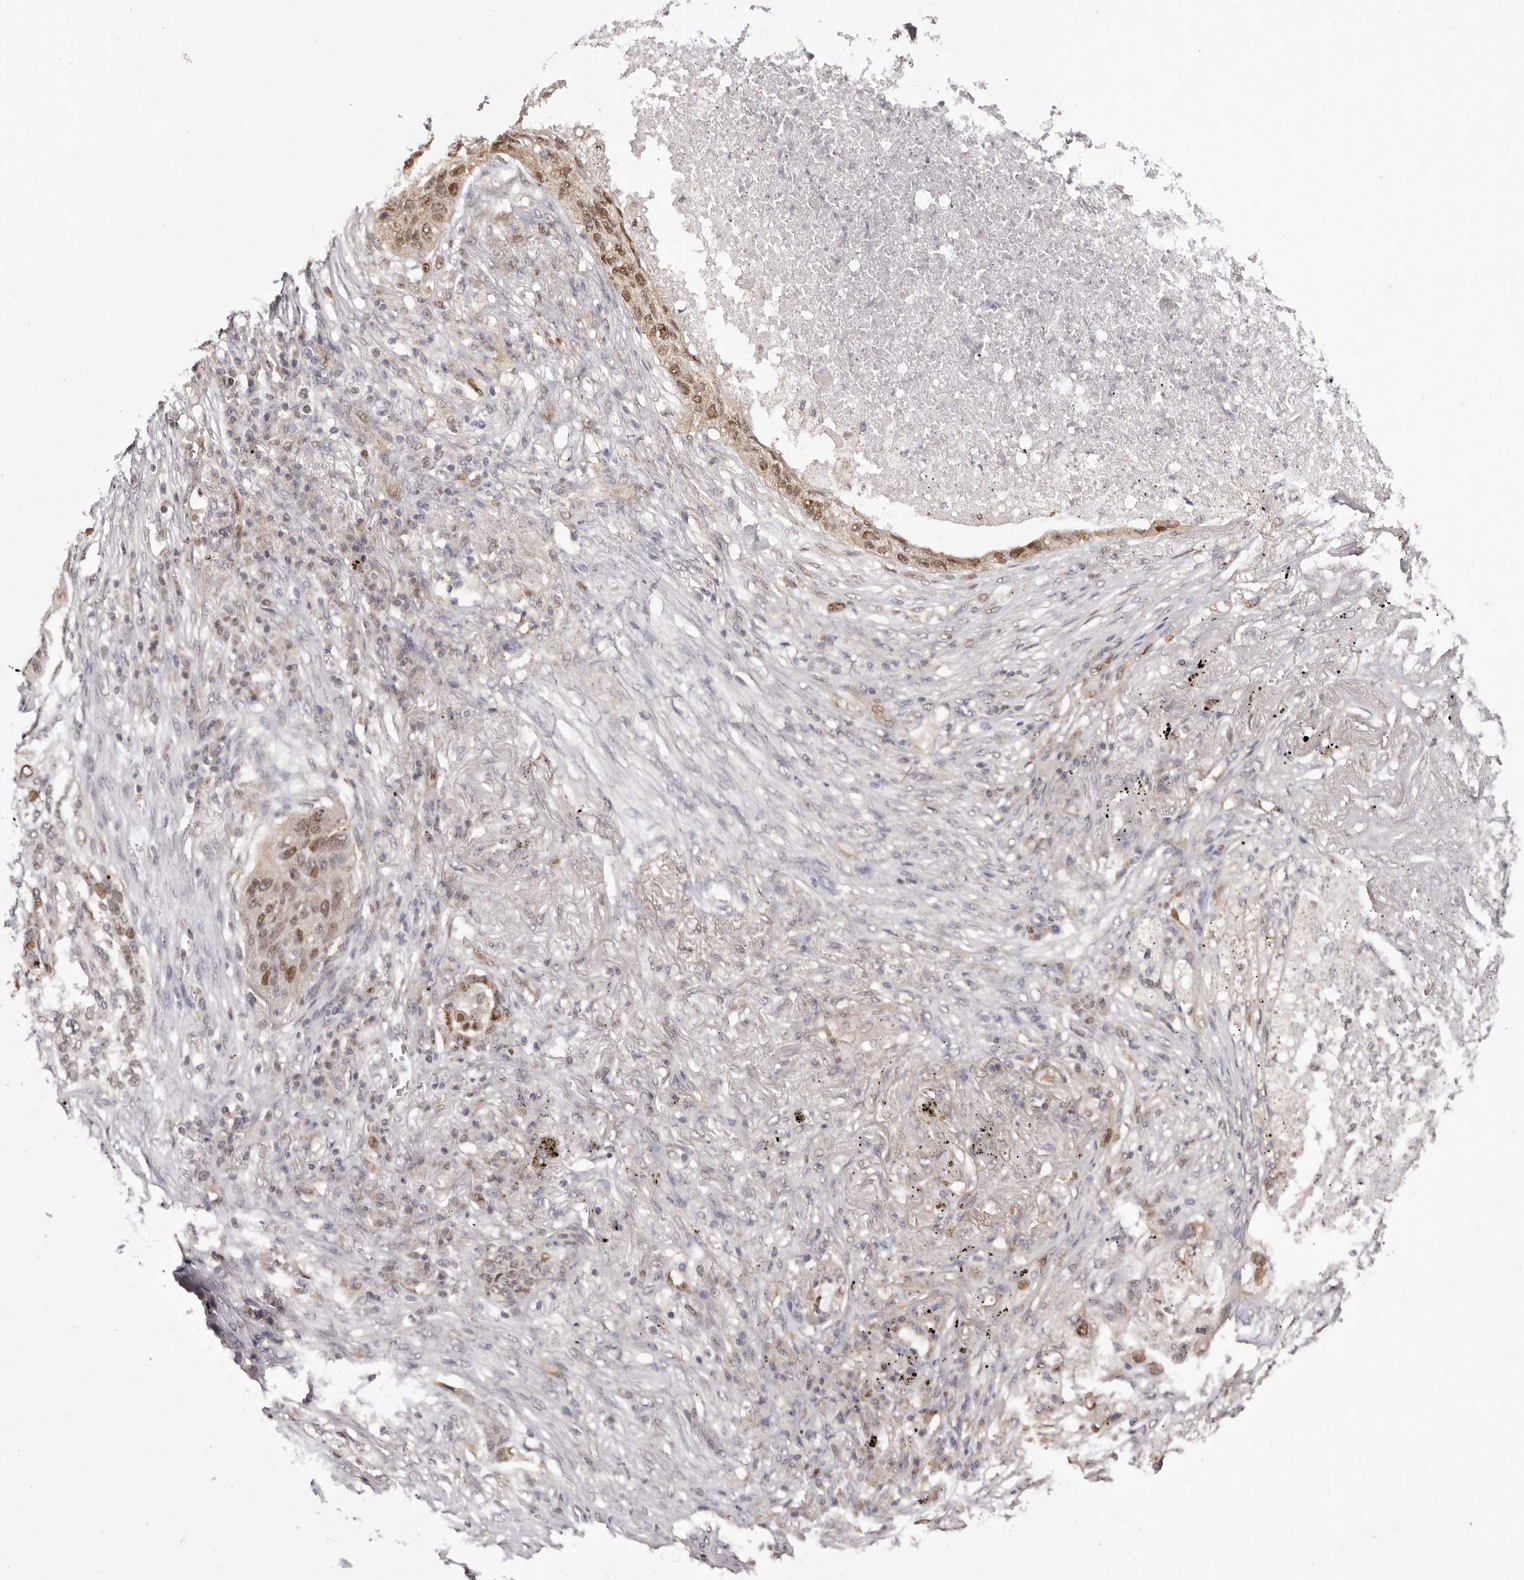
{"staining": {"intensity": "moderate", "quantity": ">75%", "location": "cytoplasmic/membranous,nuclear"}, "tissue": "lung cancer", "cell_type": "Tumor cells", "image_type": "cancer", "snomed": [{"axis": "morphology", "description": "Squamous cell carcinoma, NOS"}, {"axis": "topography", "description": "Lung"}], "caption": "IHC photomicrograph of neoplastic tissue: lung cancer (squamous cell carcinoma) stained using immunohistochemistry demonstrates medium levels of moderate protein expression localized specifically in the cytoplasmic/membranous and nuclear of tumor cells, appearing as a cytoplasmic/membranous and nuclear brown color.", "gene": "NOTCH1", "patient": {"sex": "female", "age": 63}}